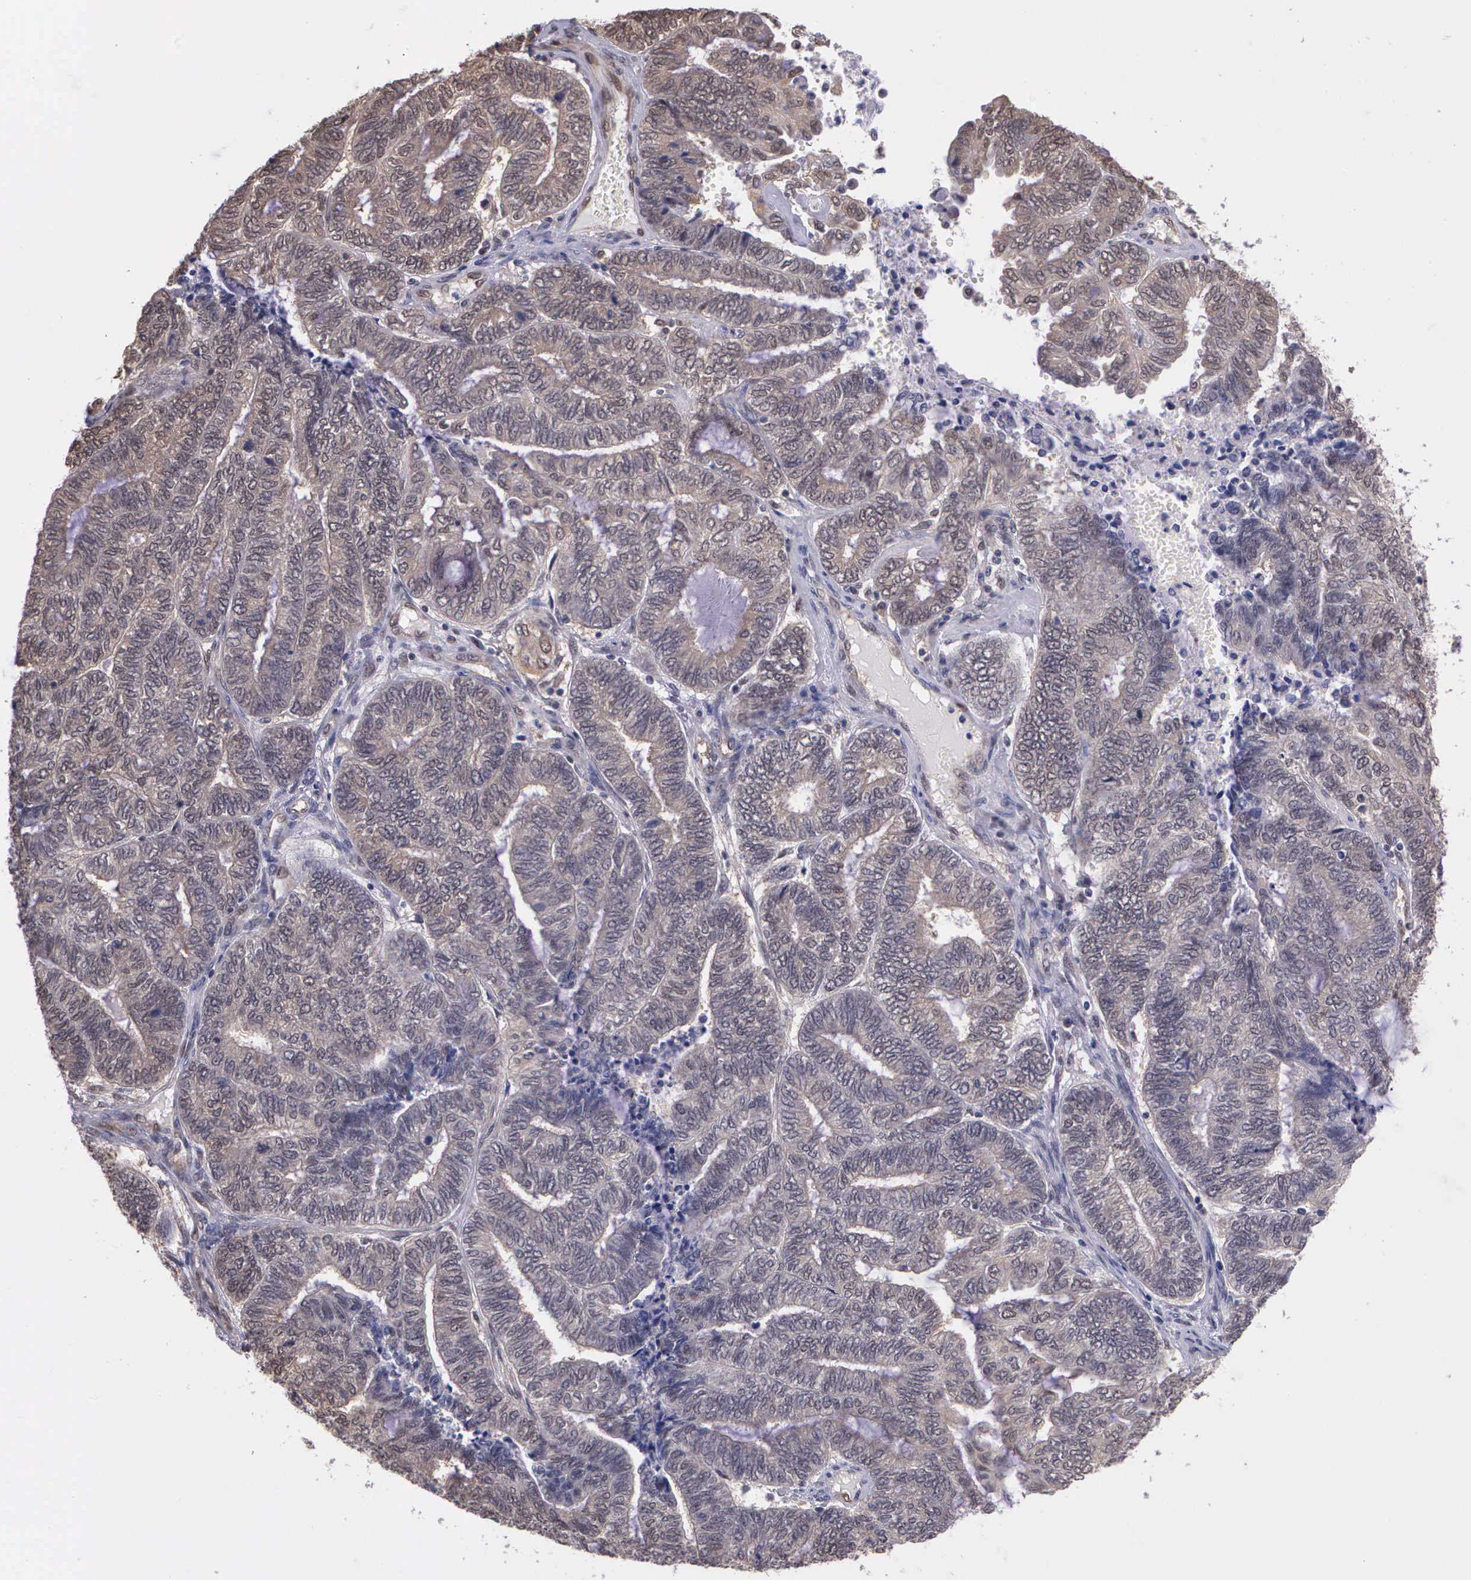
{"staining": {"intensity": "moderate", "quantity": ">75%", "location": "cytoplasmic/membranous"}, "tissue": "endometrial cancer", "cell_type": "Tumor cells", "image_type": "cancer", "snomed": [{"axis": "morphology", "description": "Adenocarcinoma, NOS"}, {"axis": "topography", "description": "Uterus"}, {"axis": "topography", "description": "Endometrium"}], "caption": "Immunohistochemistry photomicrograph of human adenocarcinoma (endometrial) stained for a protein (brown), which demonstrates medium levels of moderate cytoplasmic/membranous expression in about >75% of tumor cells.", "gene": "PSMC1", "patient": {"sex": "female", "age": 70}}